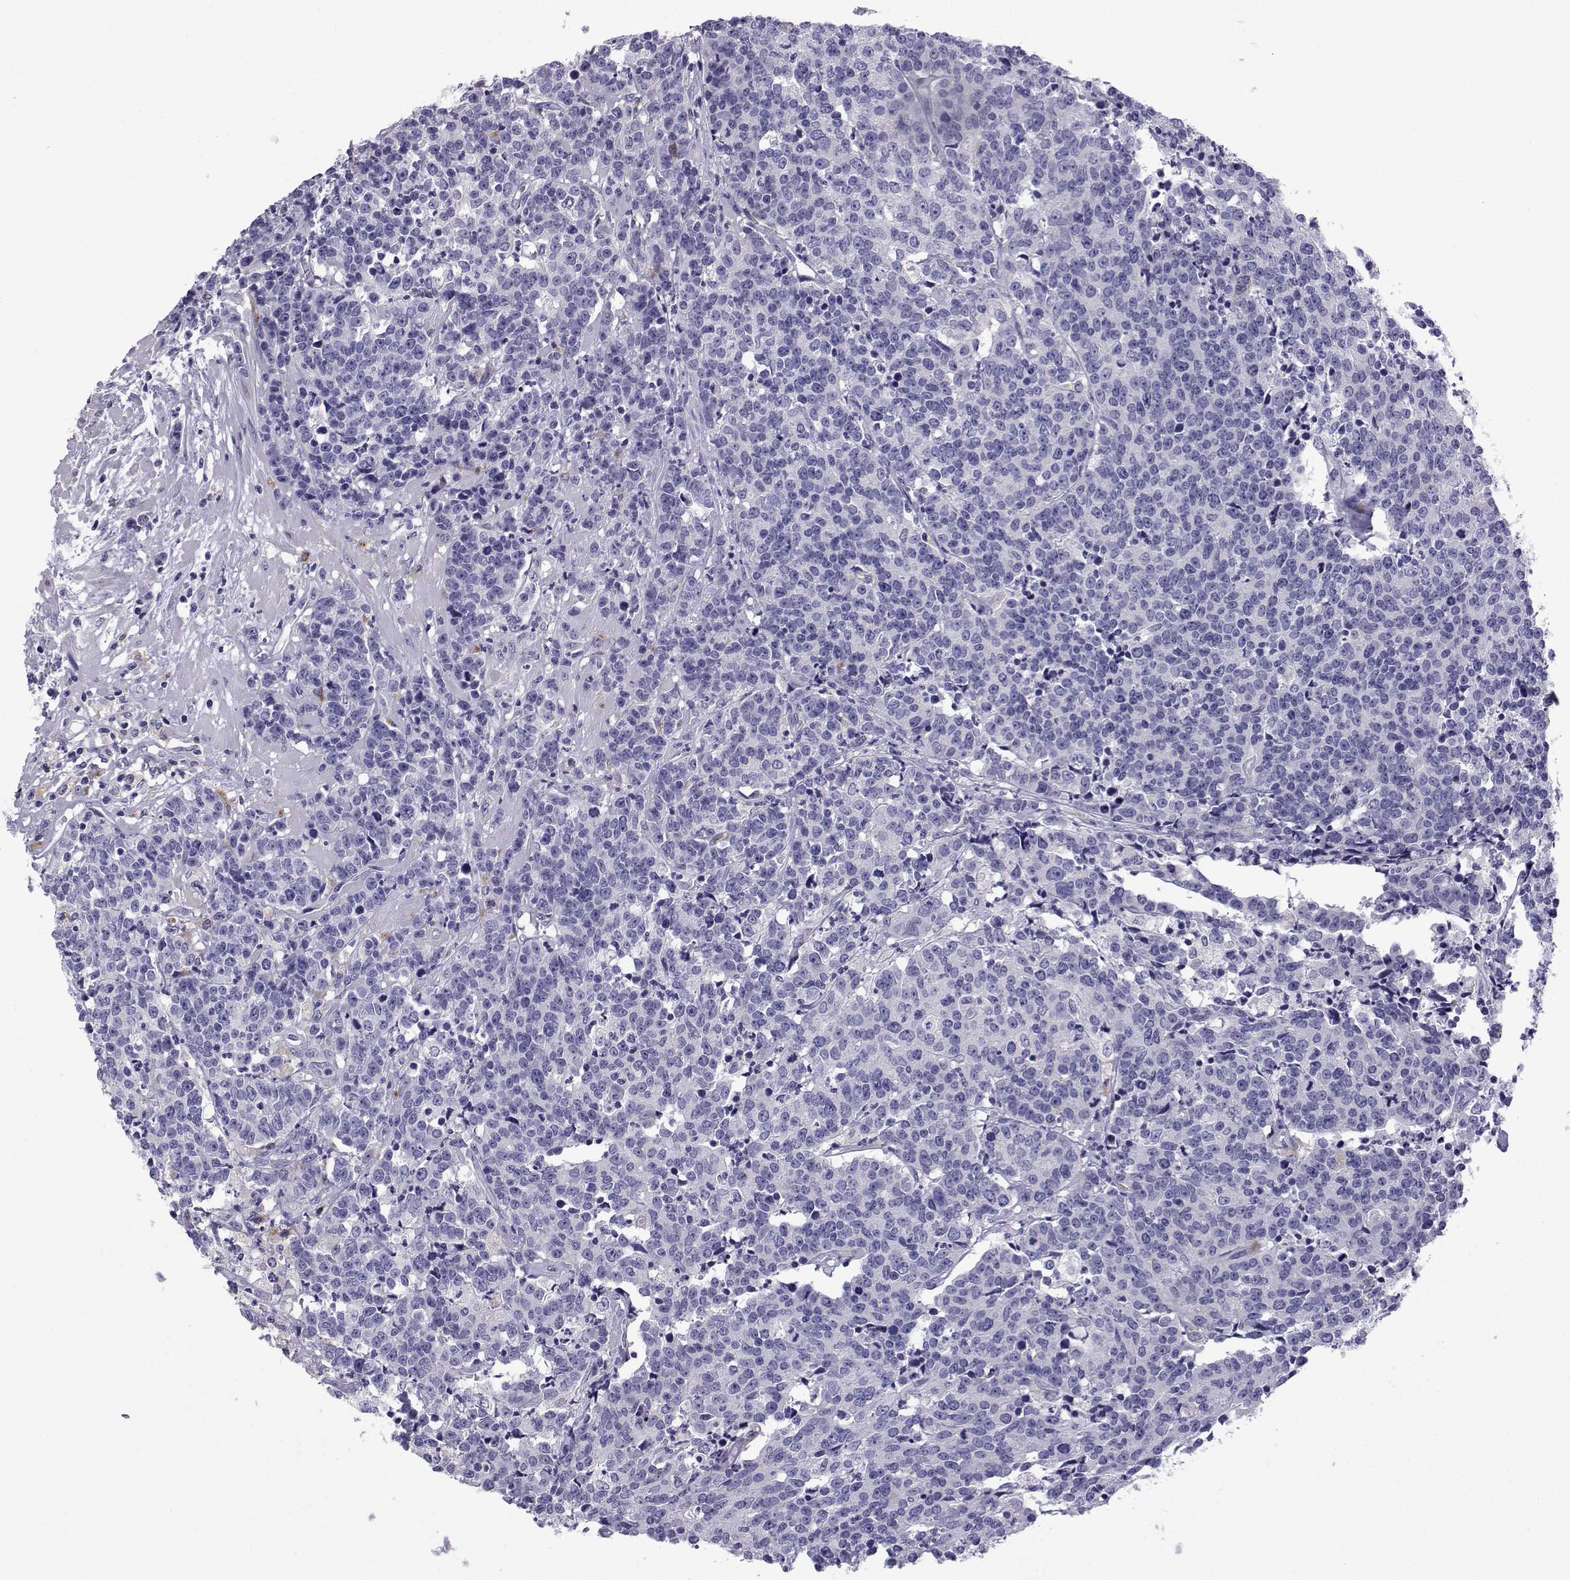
{"staining": {"intensity": "negative", "quantity": "none", "location": "none"}, "tissue": "prostate cancer", "cell_type": "Tumor cells", "image_type": "cancer", "snomed": [{"axis": "morphology", "description": "Adenocarcinoma, NOS"}, {"axis": "topography", "description": "Prostate"}], "caption": "IHC photomicrograph of prostate cancer stained for a protein (brown), which displays no staining in tumor cells.", "gene": "CFAP70", "patient": {"sex": "male", "age": 67}}